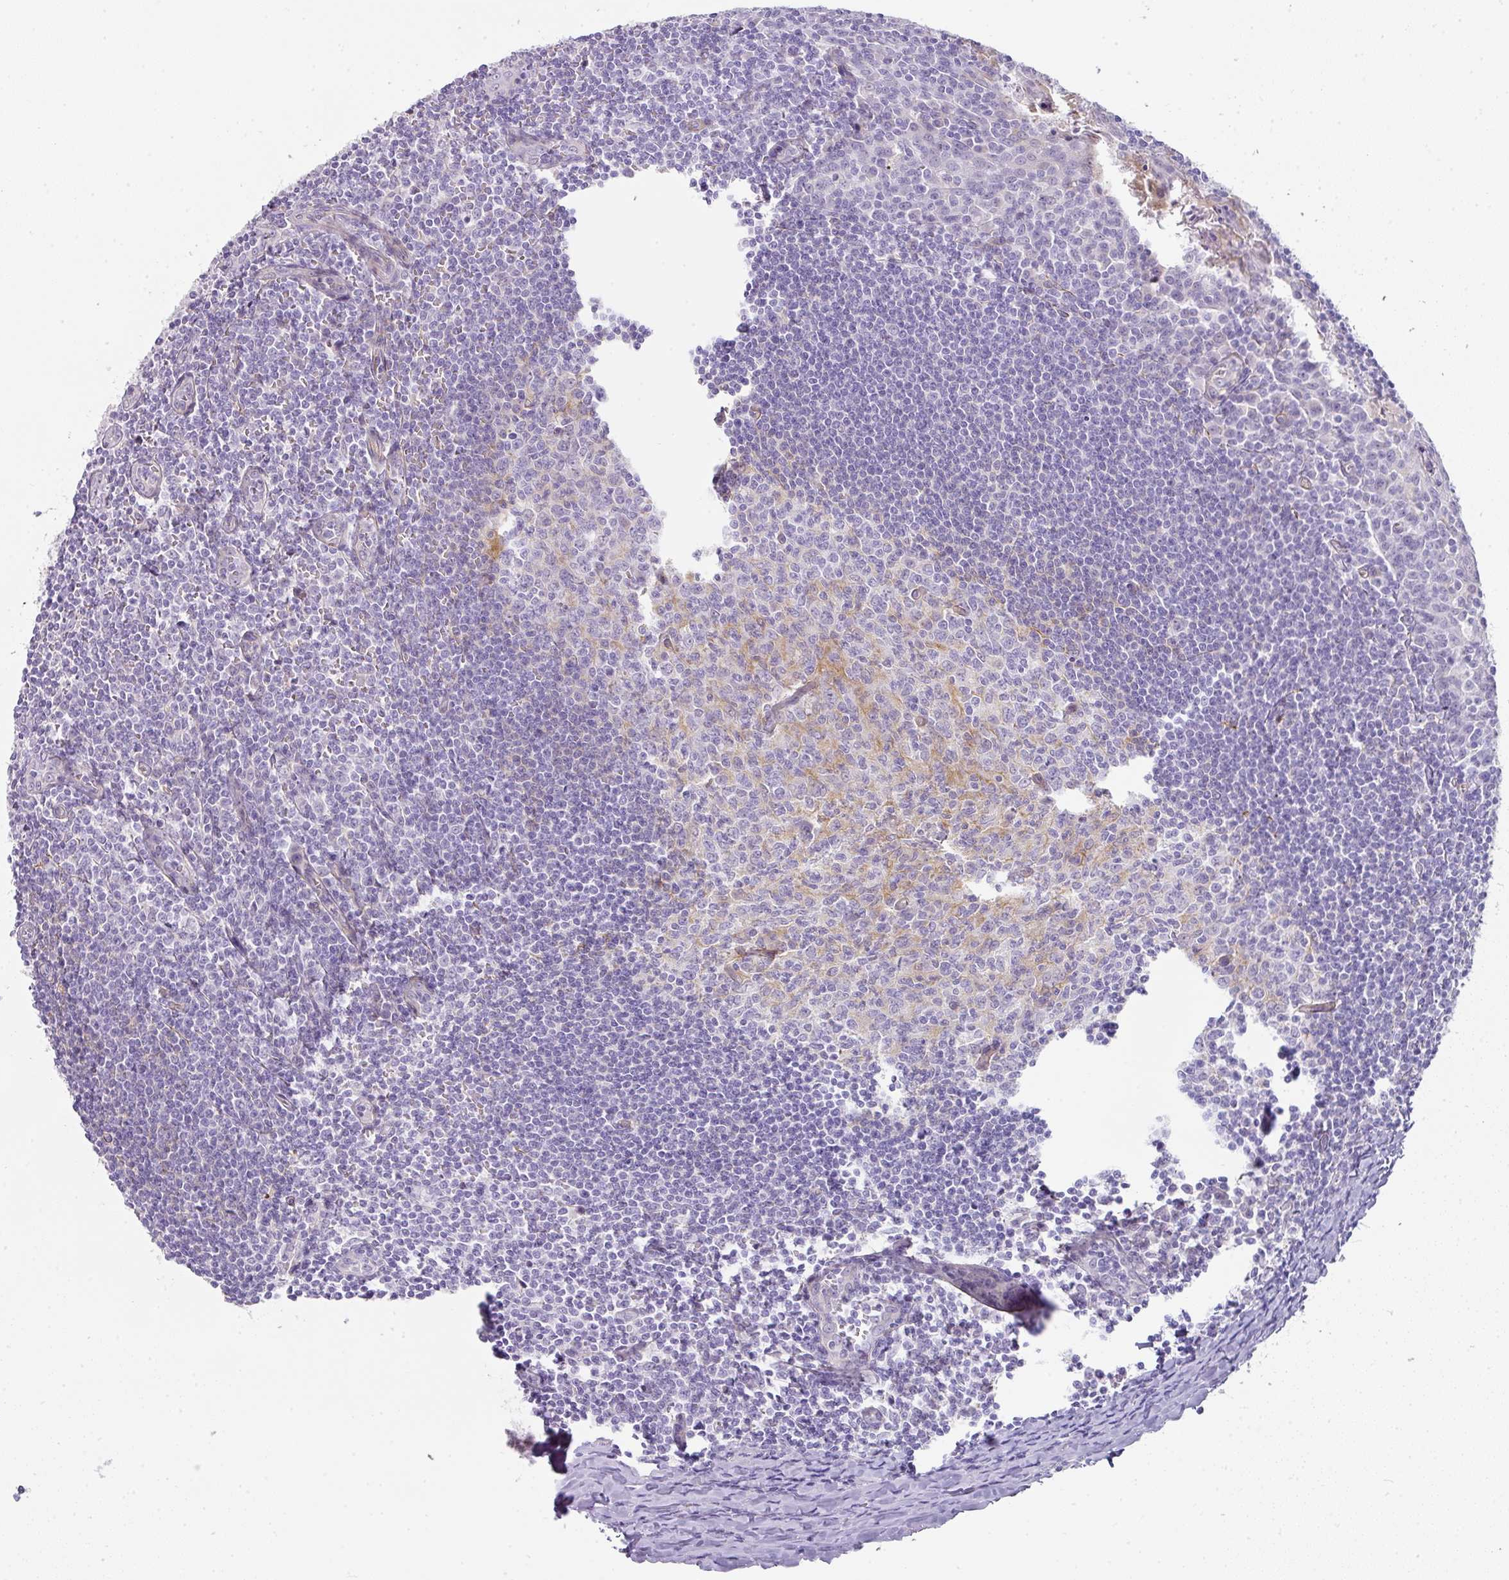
{"staining": {"intensity": "negative", "quantity": "none", "location": "none"}, "tissue": "tonsil", "cell_type": "Germinal center cells", "image_type": "normal", "snomed": [{"axis": "morphology", "description": "Normal tissue, NOS"}, {"axis": "topography", "description": "Tonsil"}], "caption": "Image shows no significant protein expression in germinal center cells of benign tonsil.", "gene": "OR52N1", "patient": {"sex": "male", "age": 27}}